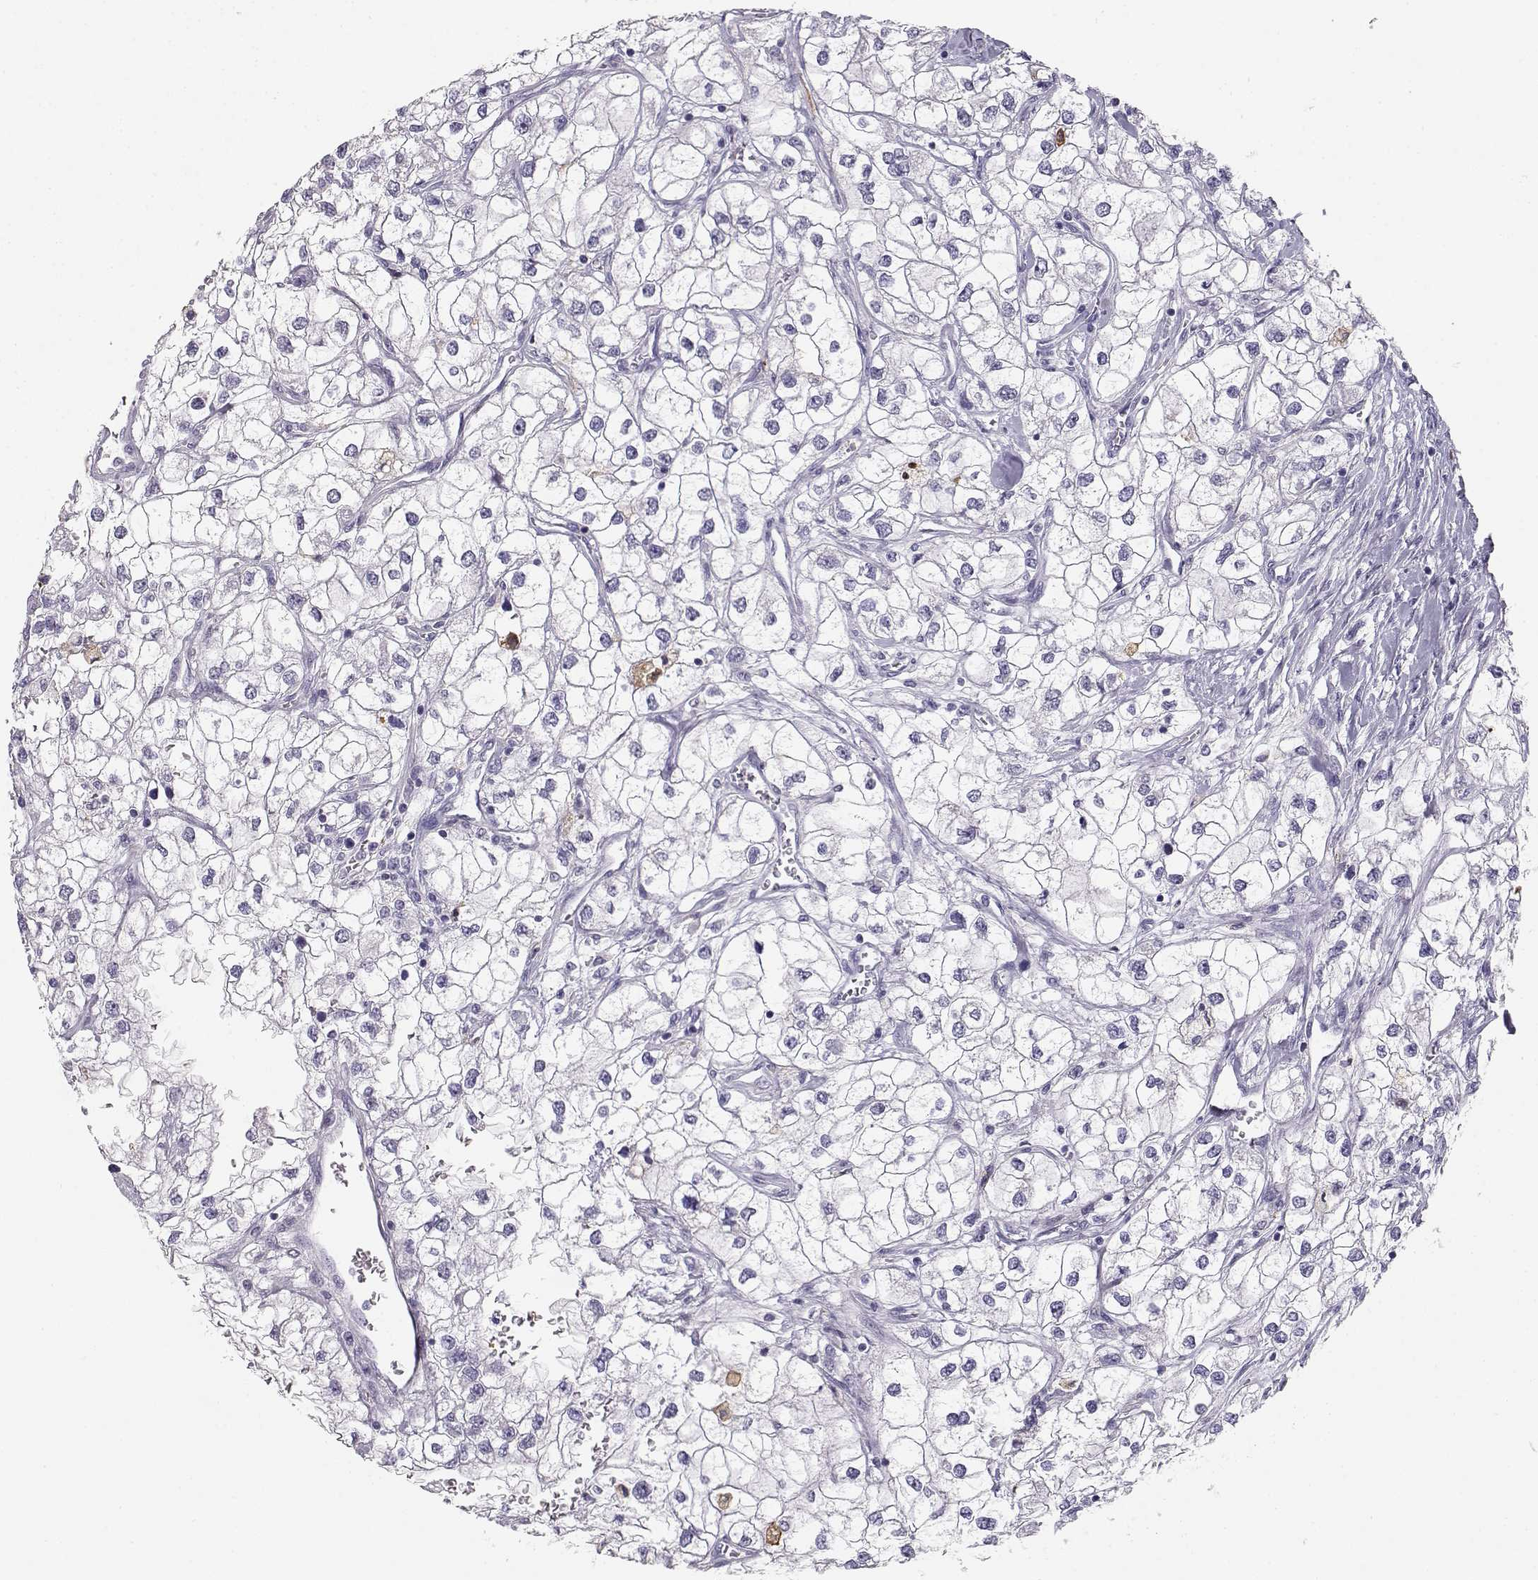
{"staining": {"intensity": "negative", "quantity": "none", "location": "none"}, "tissue": "renal cancer", "cell_type": "Tumor cells", "image_type": "cancer", "snomed": [{"axis": "morphology", "description": "Adenocarcinoma, NOS"}, {"axis": "topography", "description": "Kidney"}], "caption": "High power microscopy photomicrograph of an immunohistochemistry (IHC) photomicrograph of adenocarcinoma (renal), revealing no significant expression in tumor cells.", "gene": "NUTM1", "patient": {"sex": "male", "age": 59}}